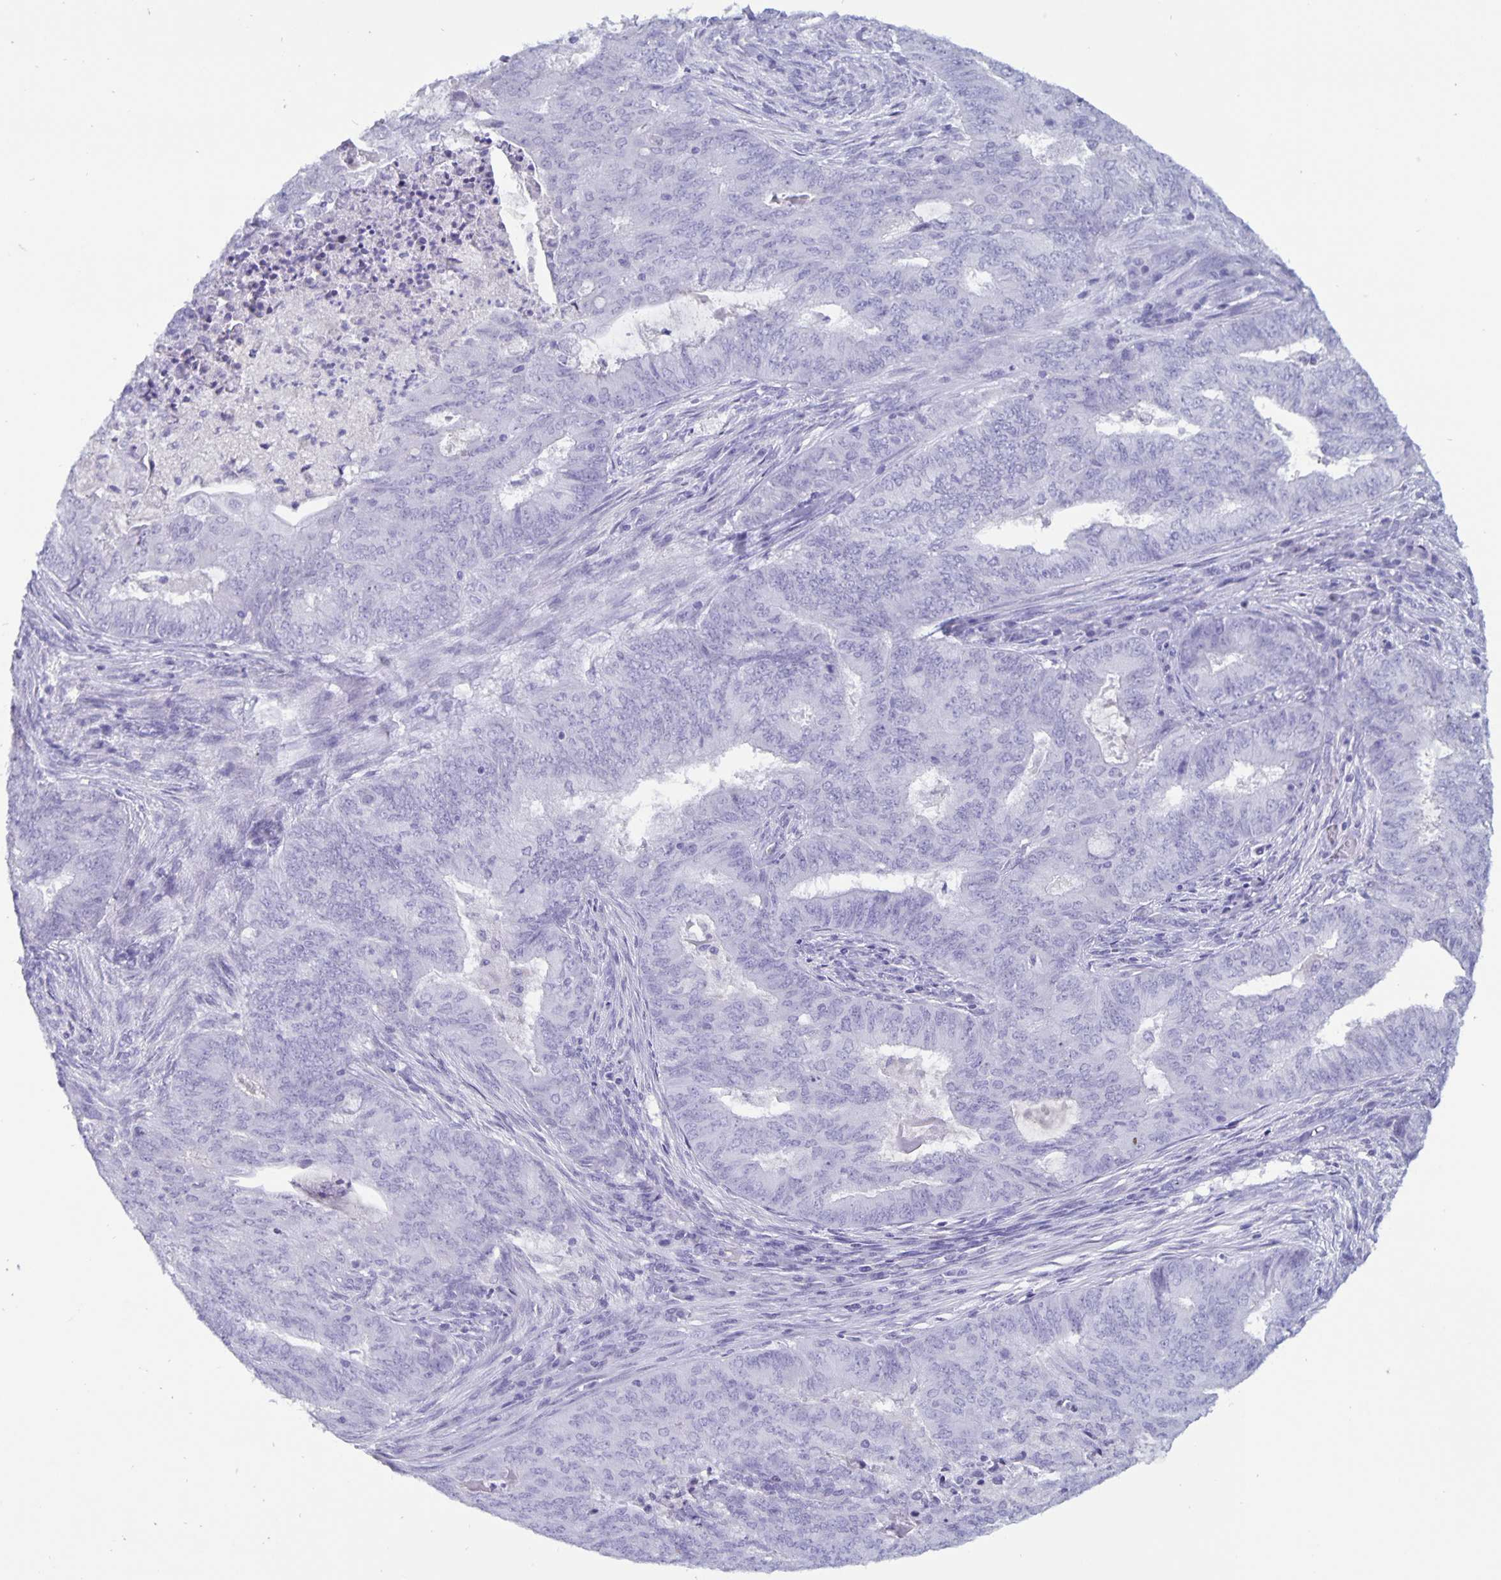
{"staining": {"intensity": "negative", "quantity": "none", "location": "none"}, "tissue": "endometrial cancer", "cell_type": "Tumor cells", "image_type": "cancer", "snomed": [{"axis": "morphology", "description": "Adenocarcinoma, NOS"}, {"axis": "topography", "description": "Endometrium"}], "caption": "This is an IHC histopathology image of endometrial adenocarcinoma. There is no positivity in tumor cells.", "gene": "BPIFA3", "patient": {"sex": "female", "age": 62}}